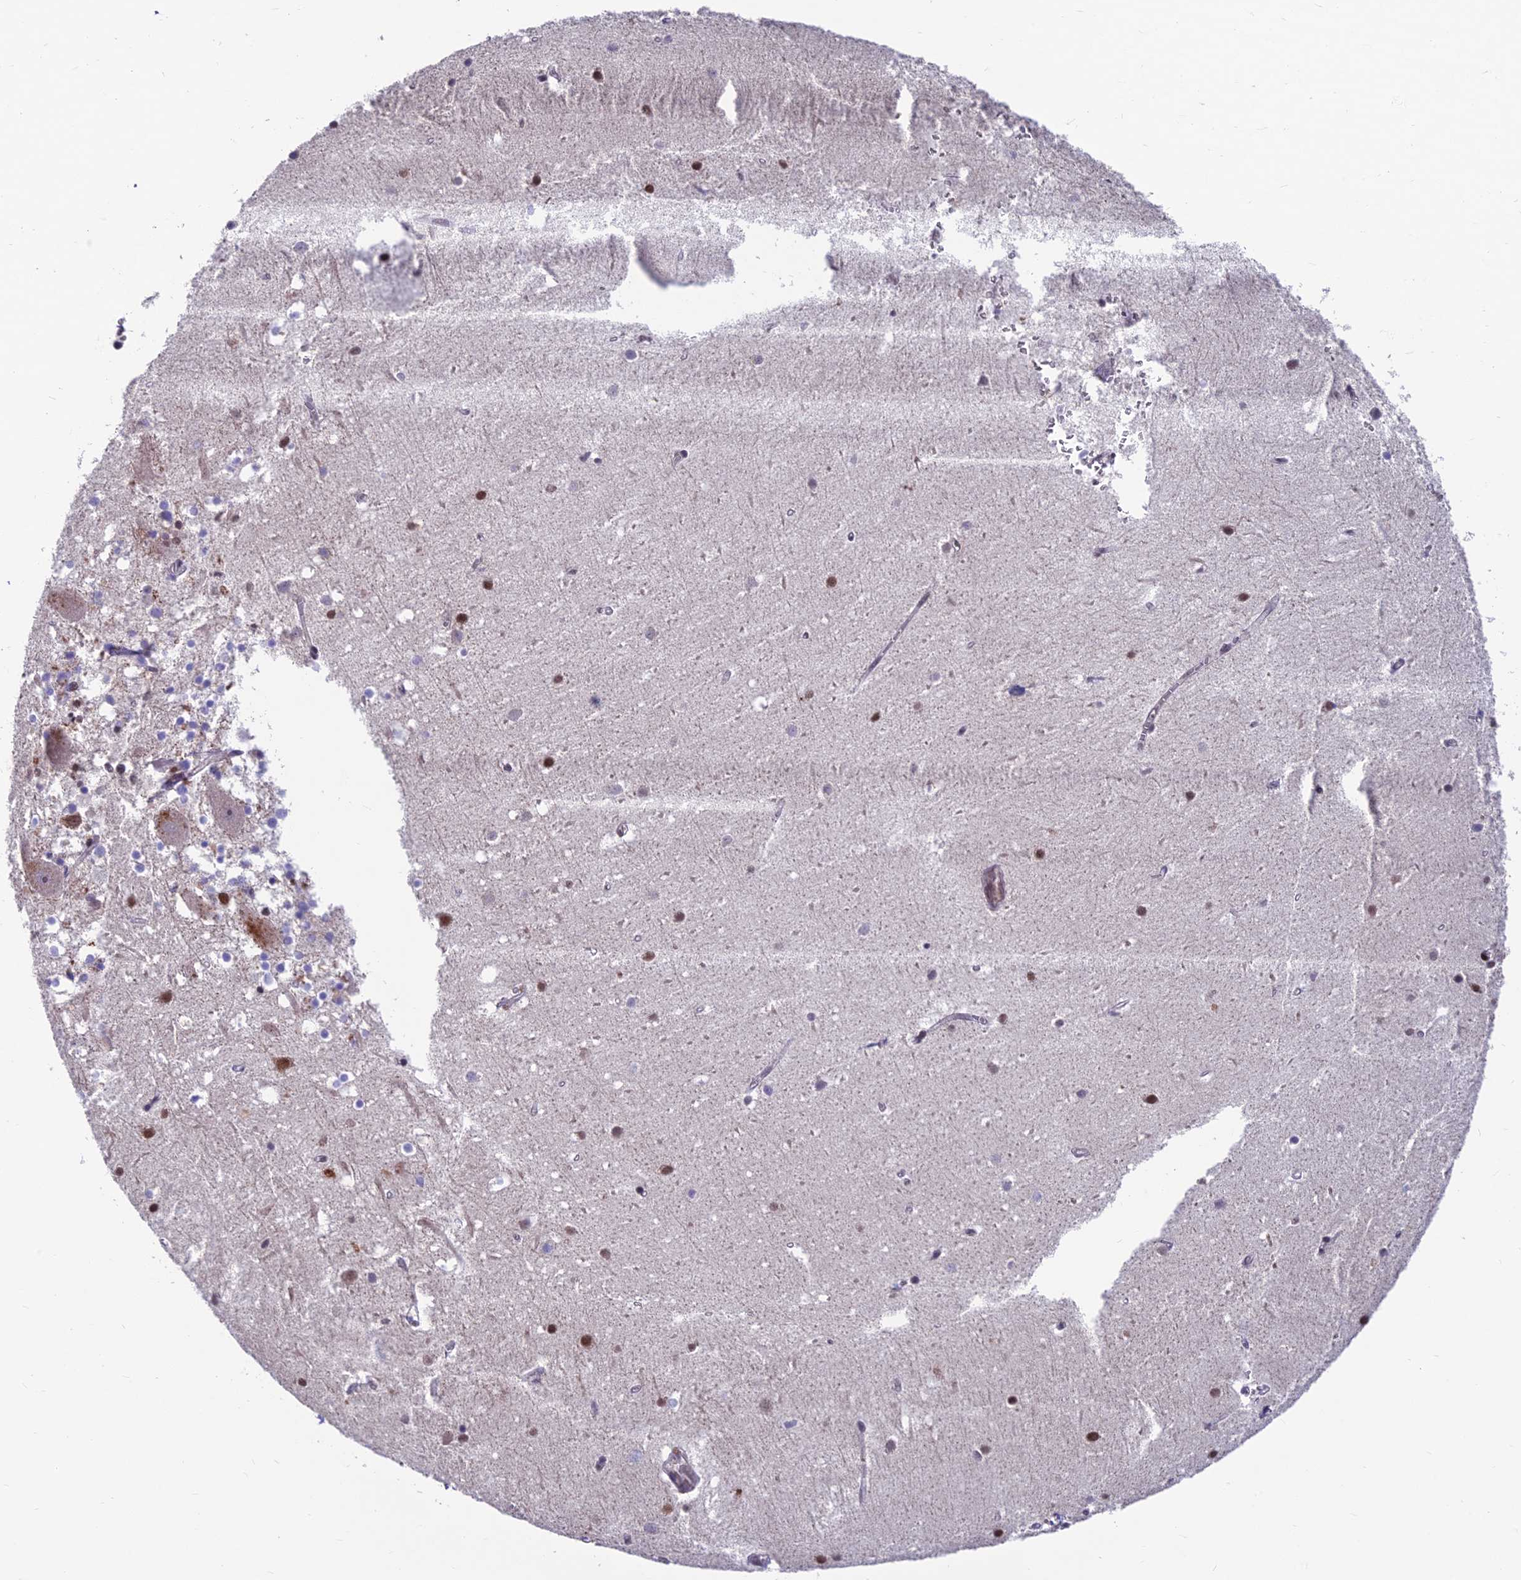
{"staining": {"intensity": "weak", "quantity": "25%-75%", "location": "nuclear"}, "tissue": "cerebellum", "cell_type": "Cells in granular layer", "image_type": "normal", "snomed": [{"axis": "morphology", "description": "Normal tissue, NOS"}, {"axis": "topography", "description": "Cerebellum"}], "caption": "Protein expression analysis of benign human cerebellum reveals weak nuclear staining in approximately 25%-75% of cells in granular layer.", "gene": "KIAA1191", "patient": {"sex": "male", "age": 54}}